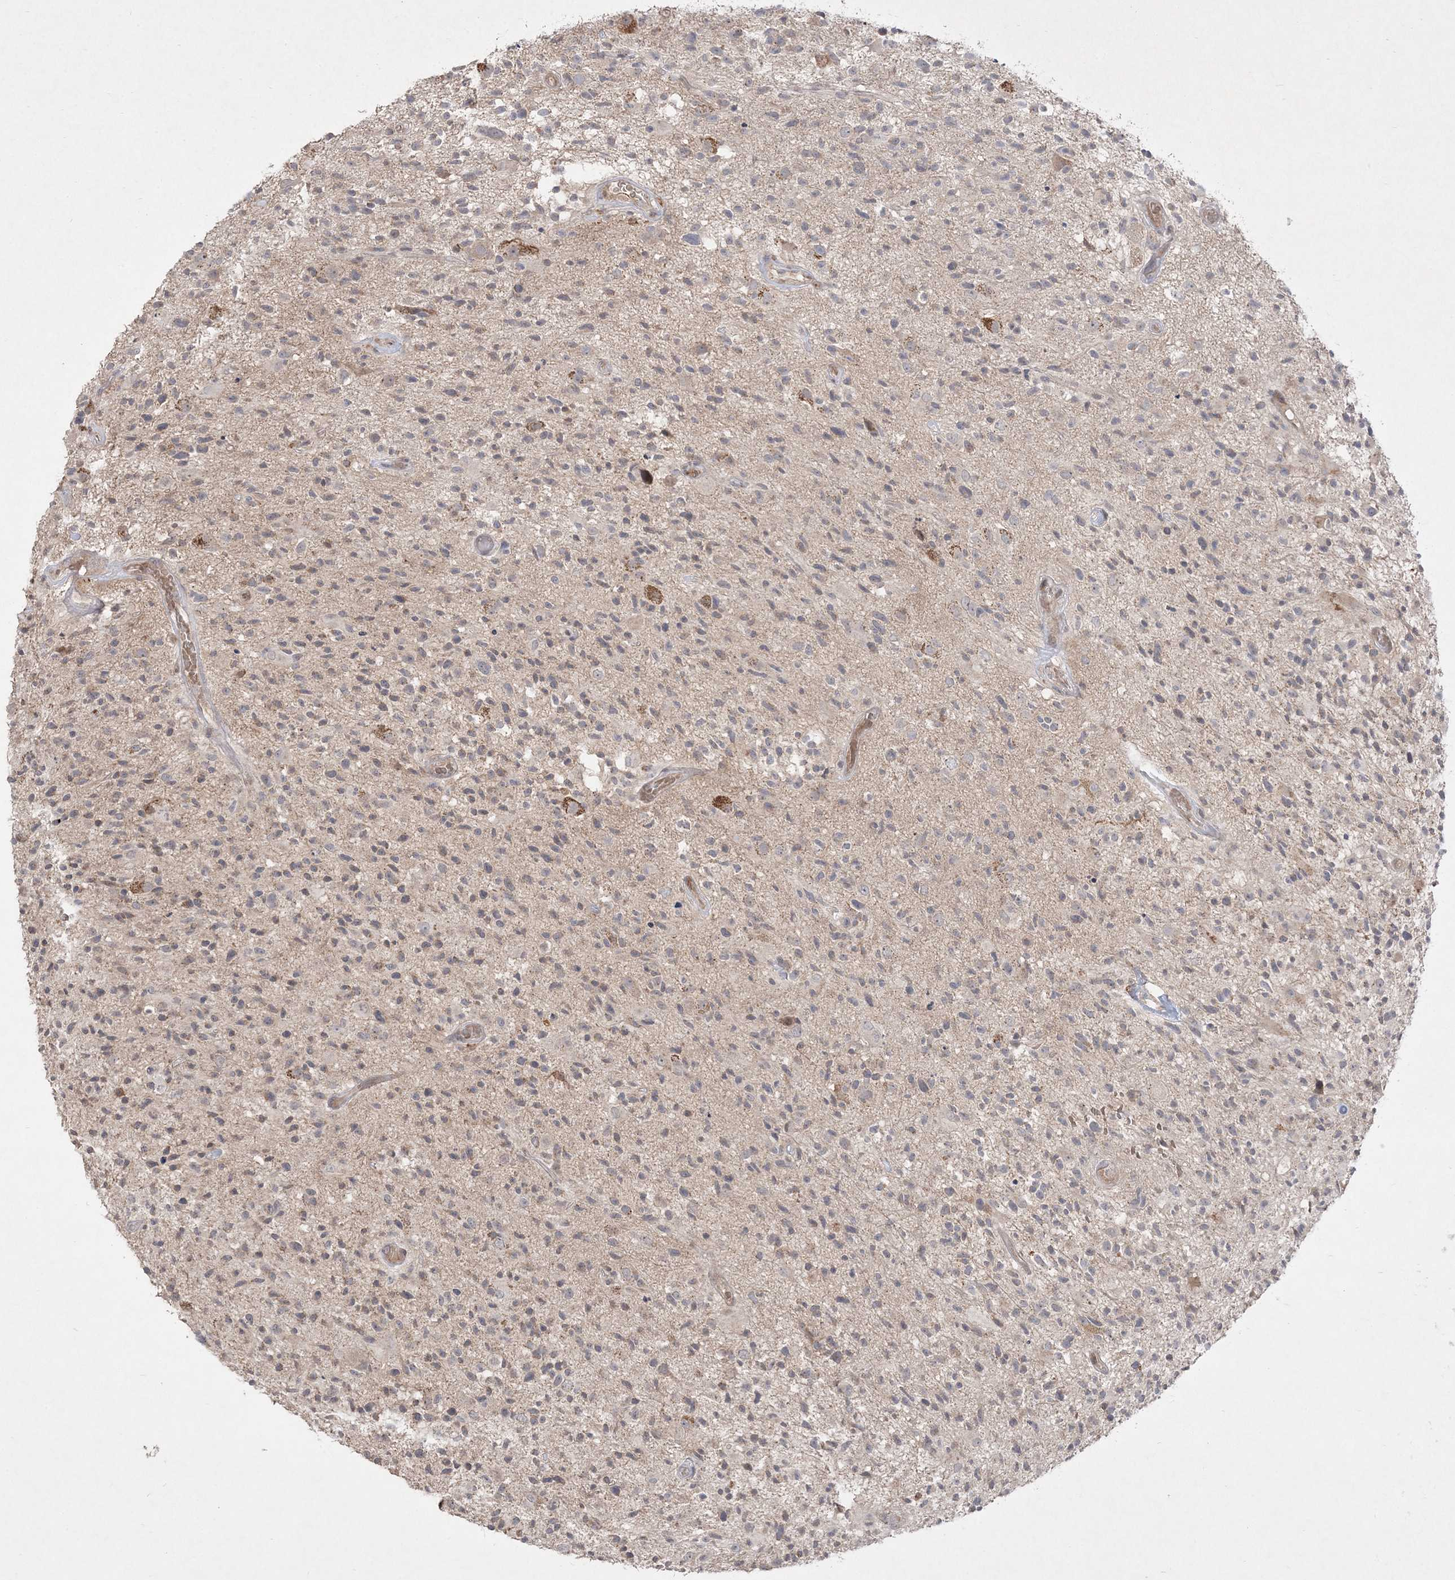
{"staining": {"intensity": "negative", "quantity": "none", "location": "none"}, "tissue": "glioma", "cell_type": "Tumor cells", "image_type": "cancer", "snomed": [{"axis": "morphology", "description": "Glioma, malignant, High grade"}, {"axis": "morphology", "description": "Glioblastoma, NOS"}, {"axis": "topography", "description": "Brain"}], "caption": "Protein analysis of glioma shows no significant positivity in tumor cells.", "gene": "CLNK", "patient": {"sex": "male", "age": 60}}